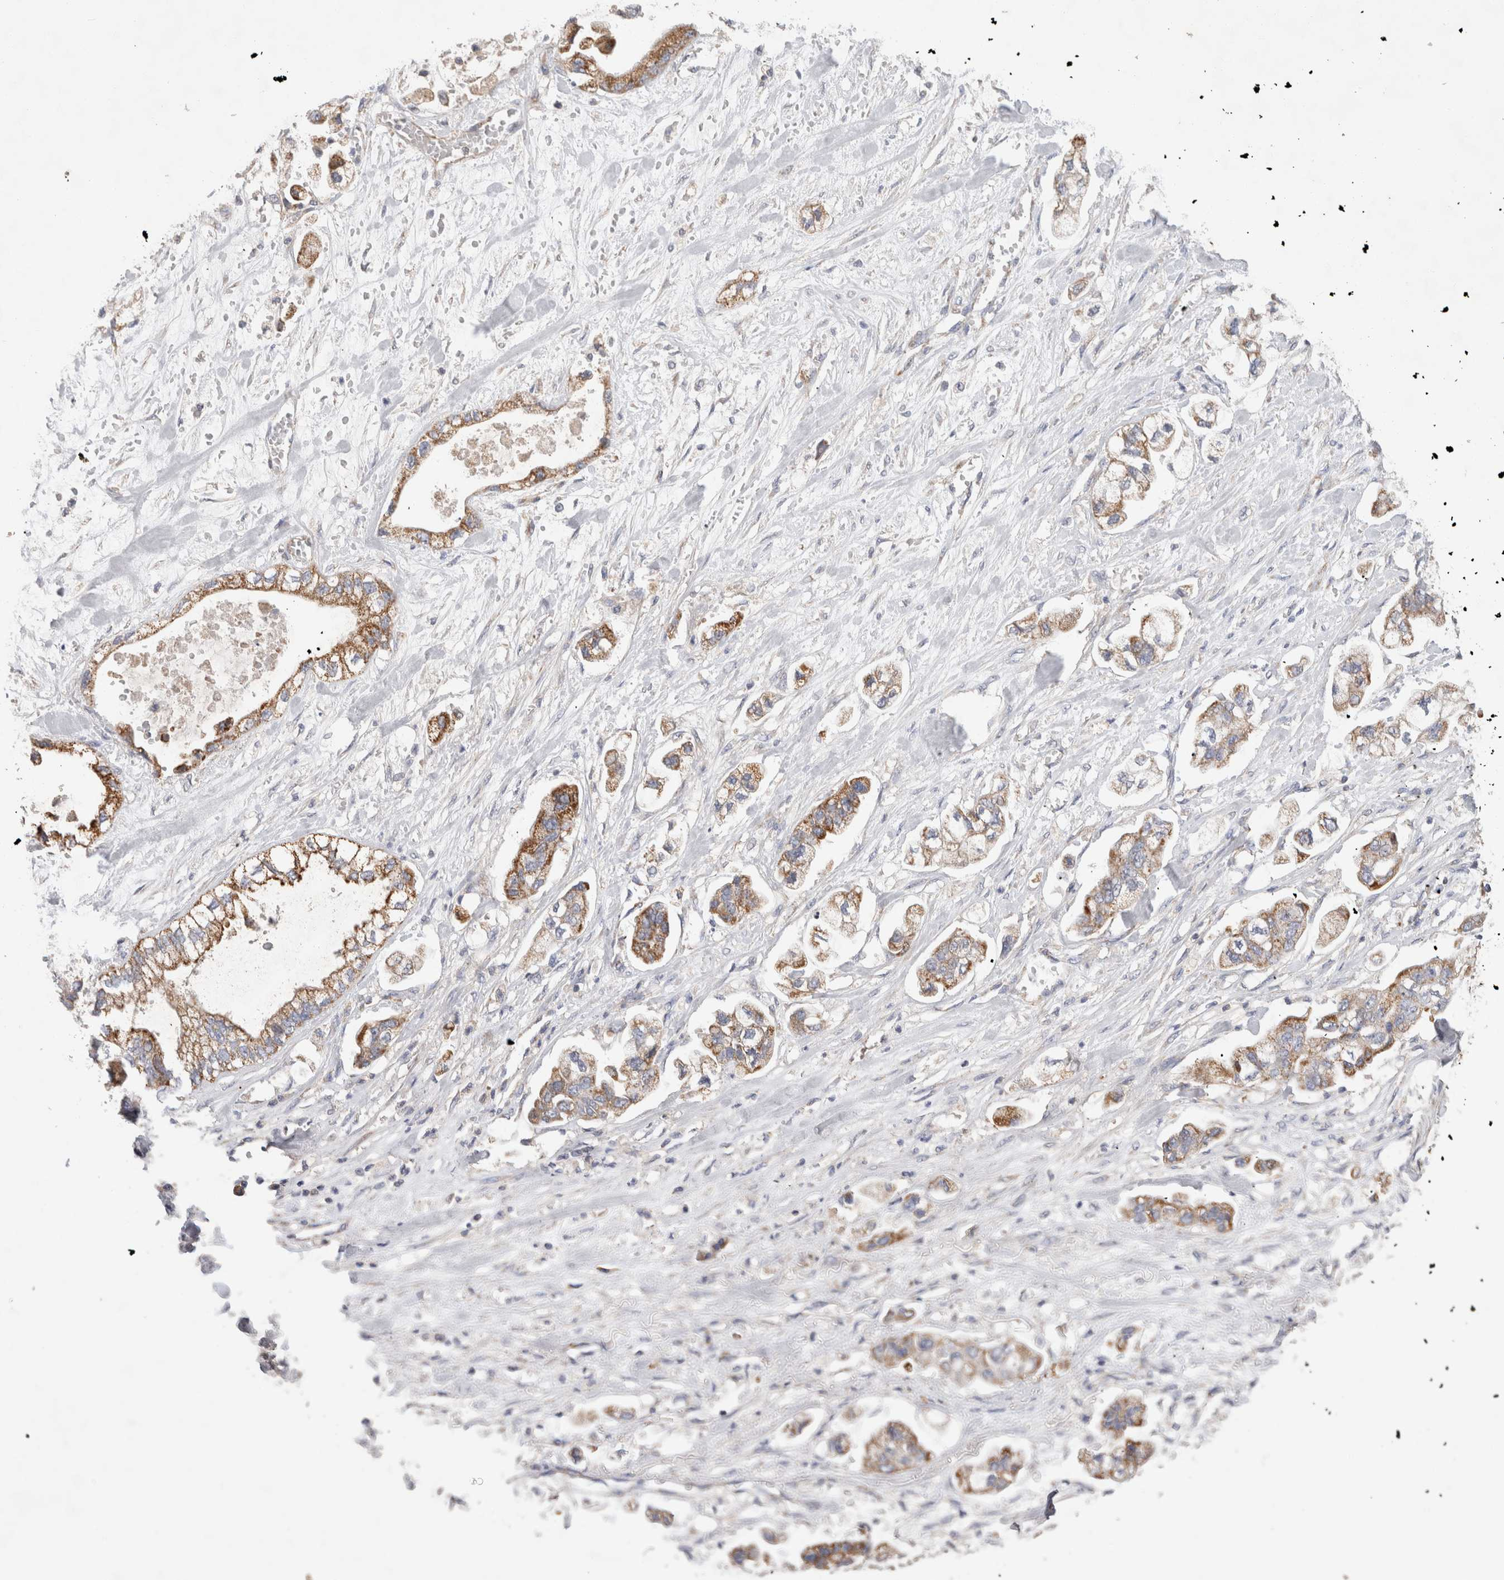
{"staining": {"intensity": "moderate", "quantity": ">75%", "location": "cytoplasmic/membranous"}, "tissue": "stomach cancer", "cell_type": "Tumor cells", "image_type": "cancer", "snomed": [{"axis": "morphology", "description": "Normal tissue, NOS"}, {"axis": "morphology", "description": "Adenocarcinoma, NOS"}, {"axis": "topography", "description": "Stomach"}], "caption": "Stomach adenocarcinoma was stained to show a protein in brown. There is medium levels of moderate cytoplasmic/membranous positivity in approximately >75% of tumor cells.", "gene": "IARS2", "patient": {"sex": "male", "age": 62}}